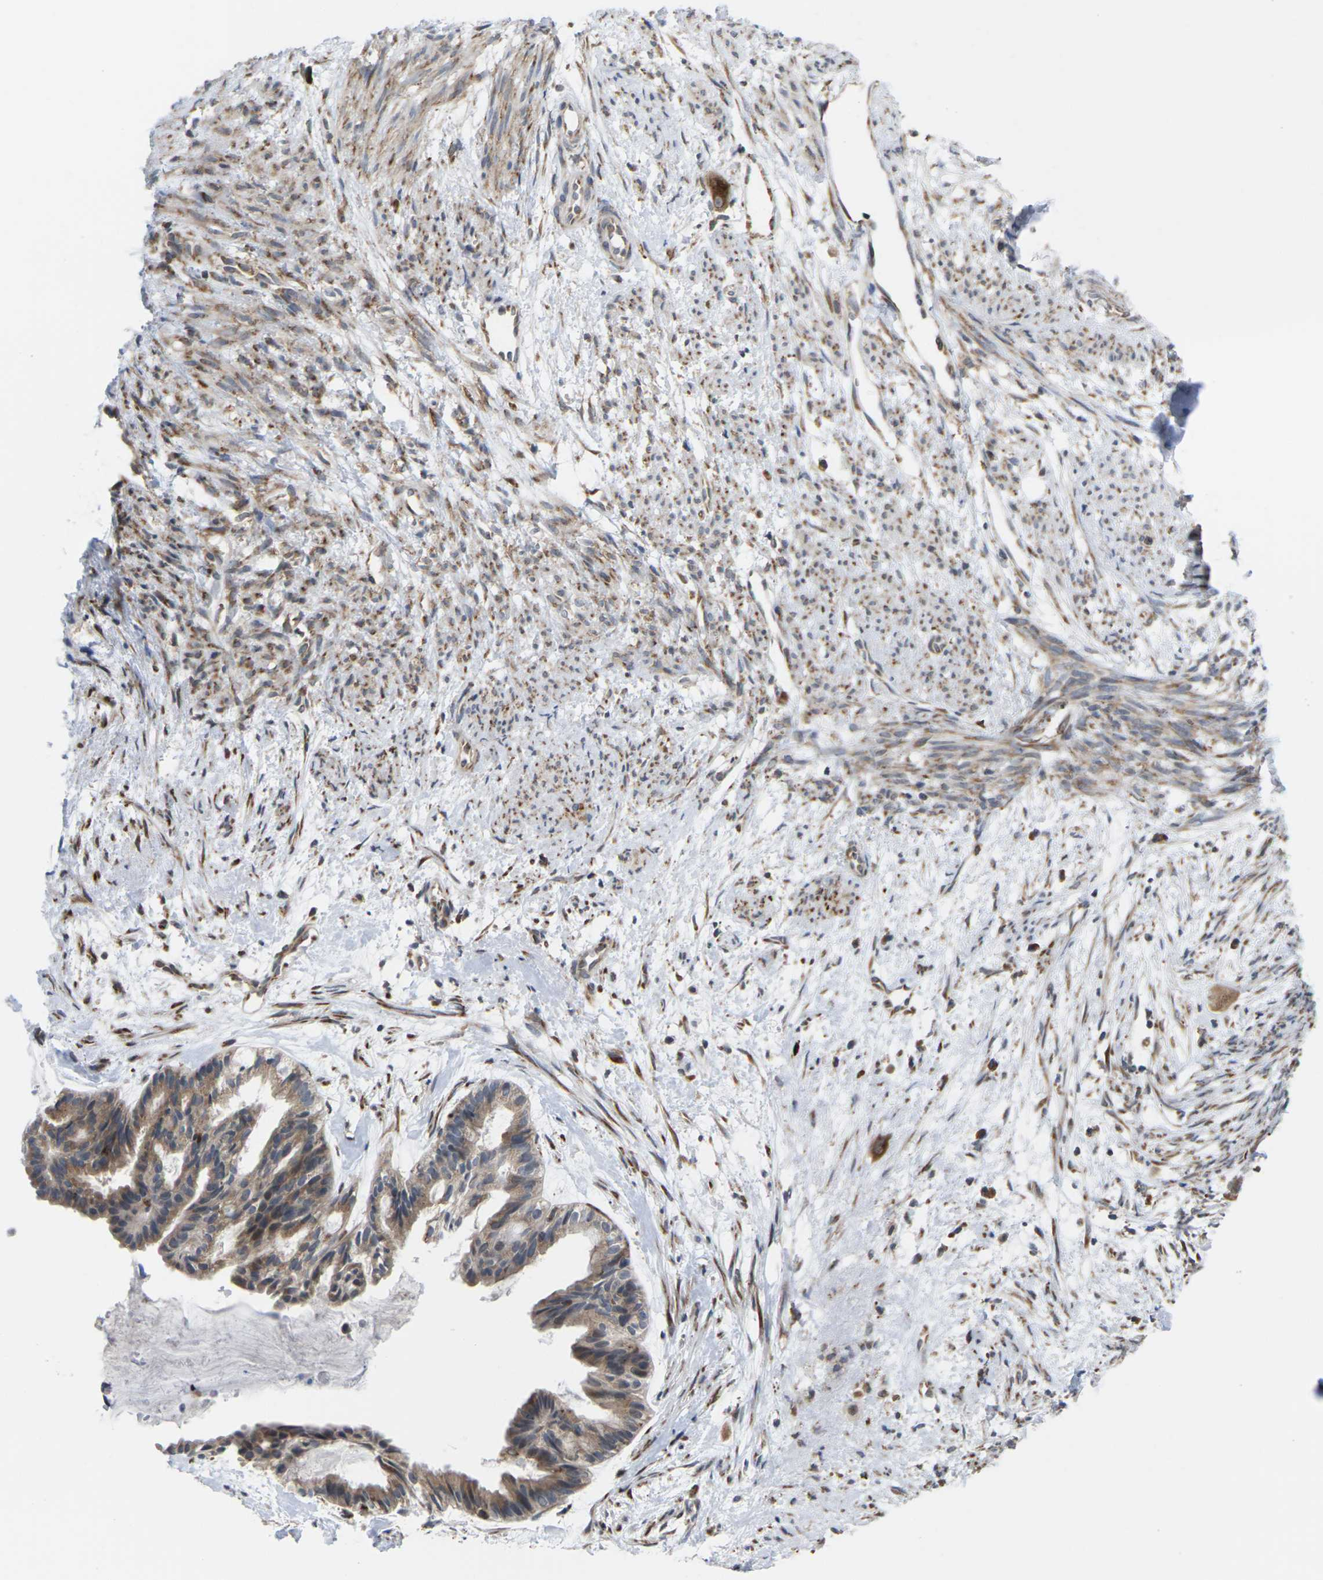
{"staining": {"intensity": "moderate", "quantity": "25%-75%", "location": "cytoplasmic/membranous"}, "tissue": "cervical cancer", "cell_type": "Tumor cells", "image_type": "cancer", "snomed": [{"axis": "morphology", "description": "Normal tissue, NOS"}, {"axis": "morphology", "description": "Adenocarcinoma, NOS"}, {"axis": "topography", "description": "Cervix"}, {"axis": "topography", "description": "Endometrium"}], "caption": "Tumor cells exhibit moderate cytoplasmic/membranous positivity in approximately 25%-75% of cells in cervical cancer. (DAB IHC with brightfield microscopy, high magnification).", "gene": "PDZK1IP1", "patient": {"sex": "female", "age": 86}}